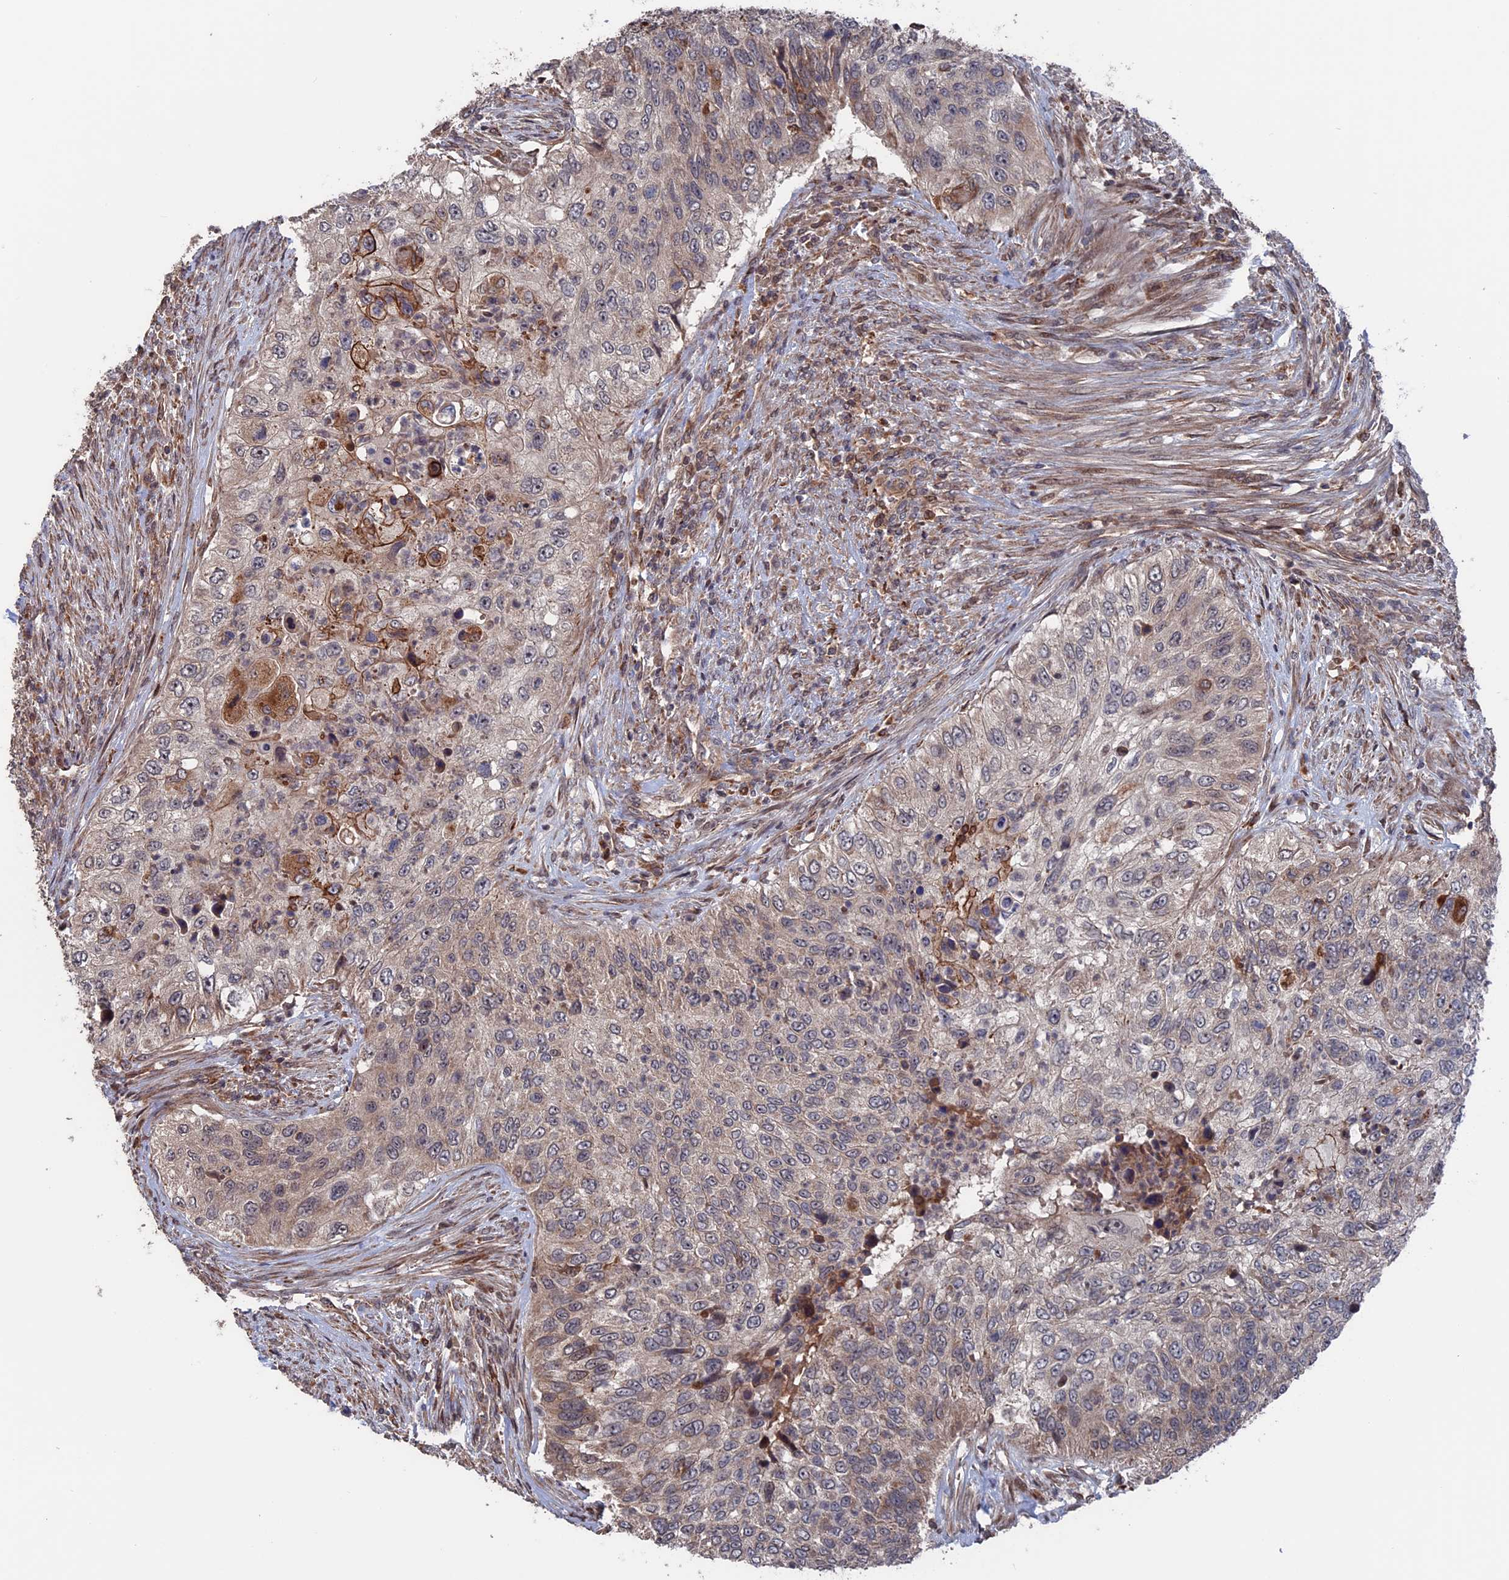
{"staining": {"intensity": "weak", "quantity": "<25%", "location": "cytoplasmic/membranous"}, "tissue": "urothelial cancer", "cell_type": "Tumor cells", "image_type": "cancer", "snomed": [{"axis": "morphology", "description": "Urothelial carcinoma, High grade"}, {"axis": "topography", "description": "Urinary bladder"}], "caption": "High magnification brightfield microscopy of high-grade urothelial carcinoma stained with DAB (3,3'-diaminobenzidine) (brown) and counterstained with hematoxylin (blue): tumor cells show no significant positivity. (Brightfield microscopy of DAB immunohistochemistry (IHC) at high magnification).", "gene": "PLA2G15", "patient": {"sex": "female", "age": 60}}